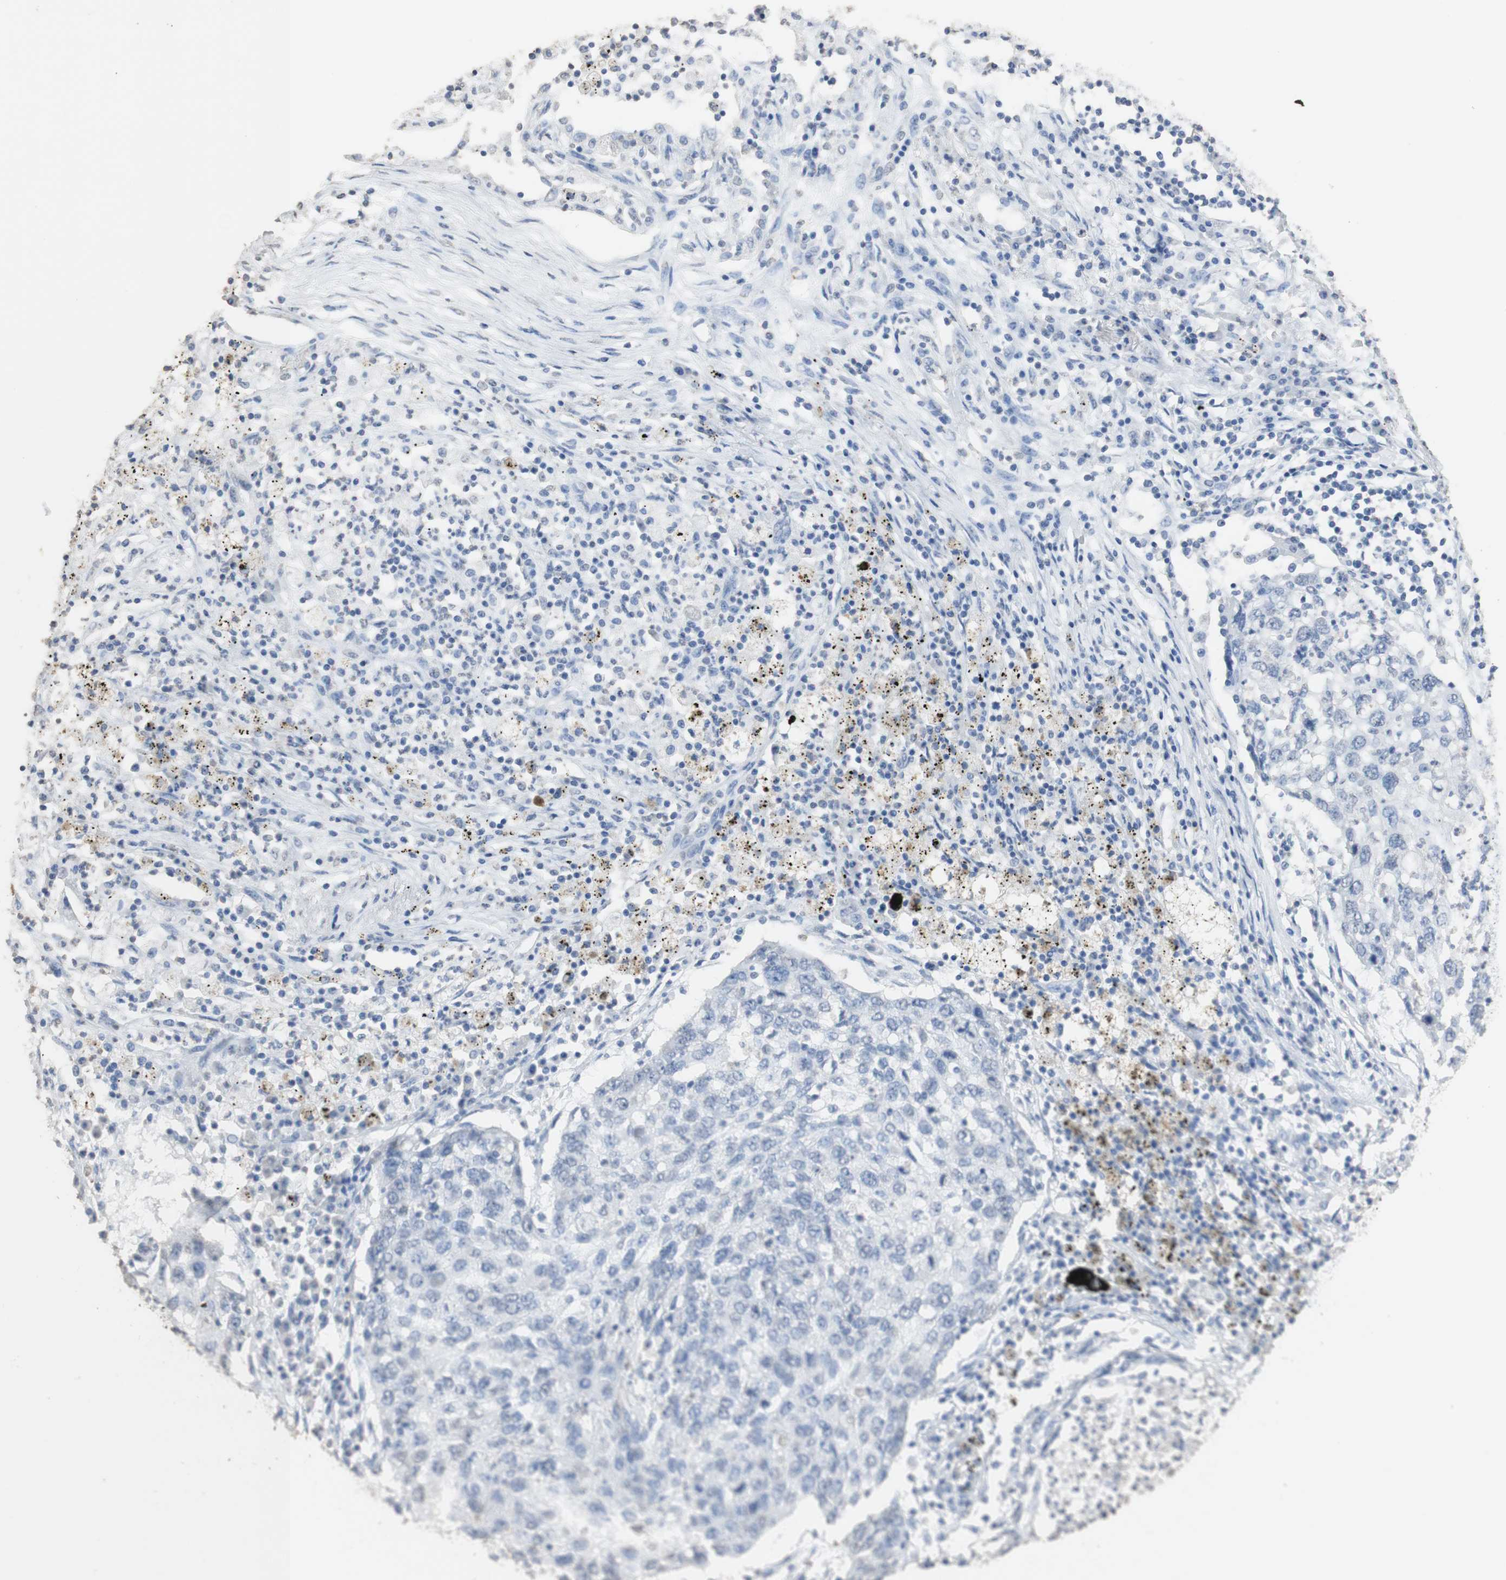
{"staining": {"intensity": "negative", "quantity": "none", "location": "none"}, "tissue": "lung cancer", "cell_type": "Tumor cells", "image_type": "cancer", "snomed": [{"axis": "morphology", "description": "Squamous cell carcinoma, NOS"}, {"axis": "topography", "description": "Lung"}], "caption": "Immunohistochemical staining of lung squamous cell carcinoma shows no significant positivity in tumor cells.", "gene": "L1CAM", "patient": {"sex": "female", "age": 63}}